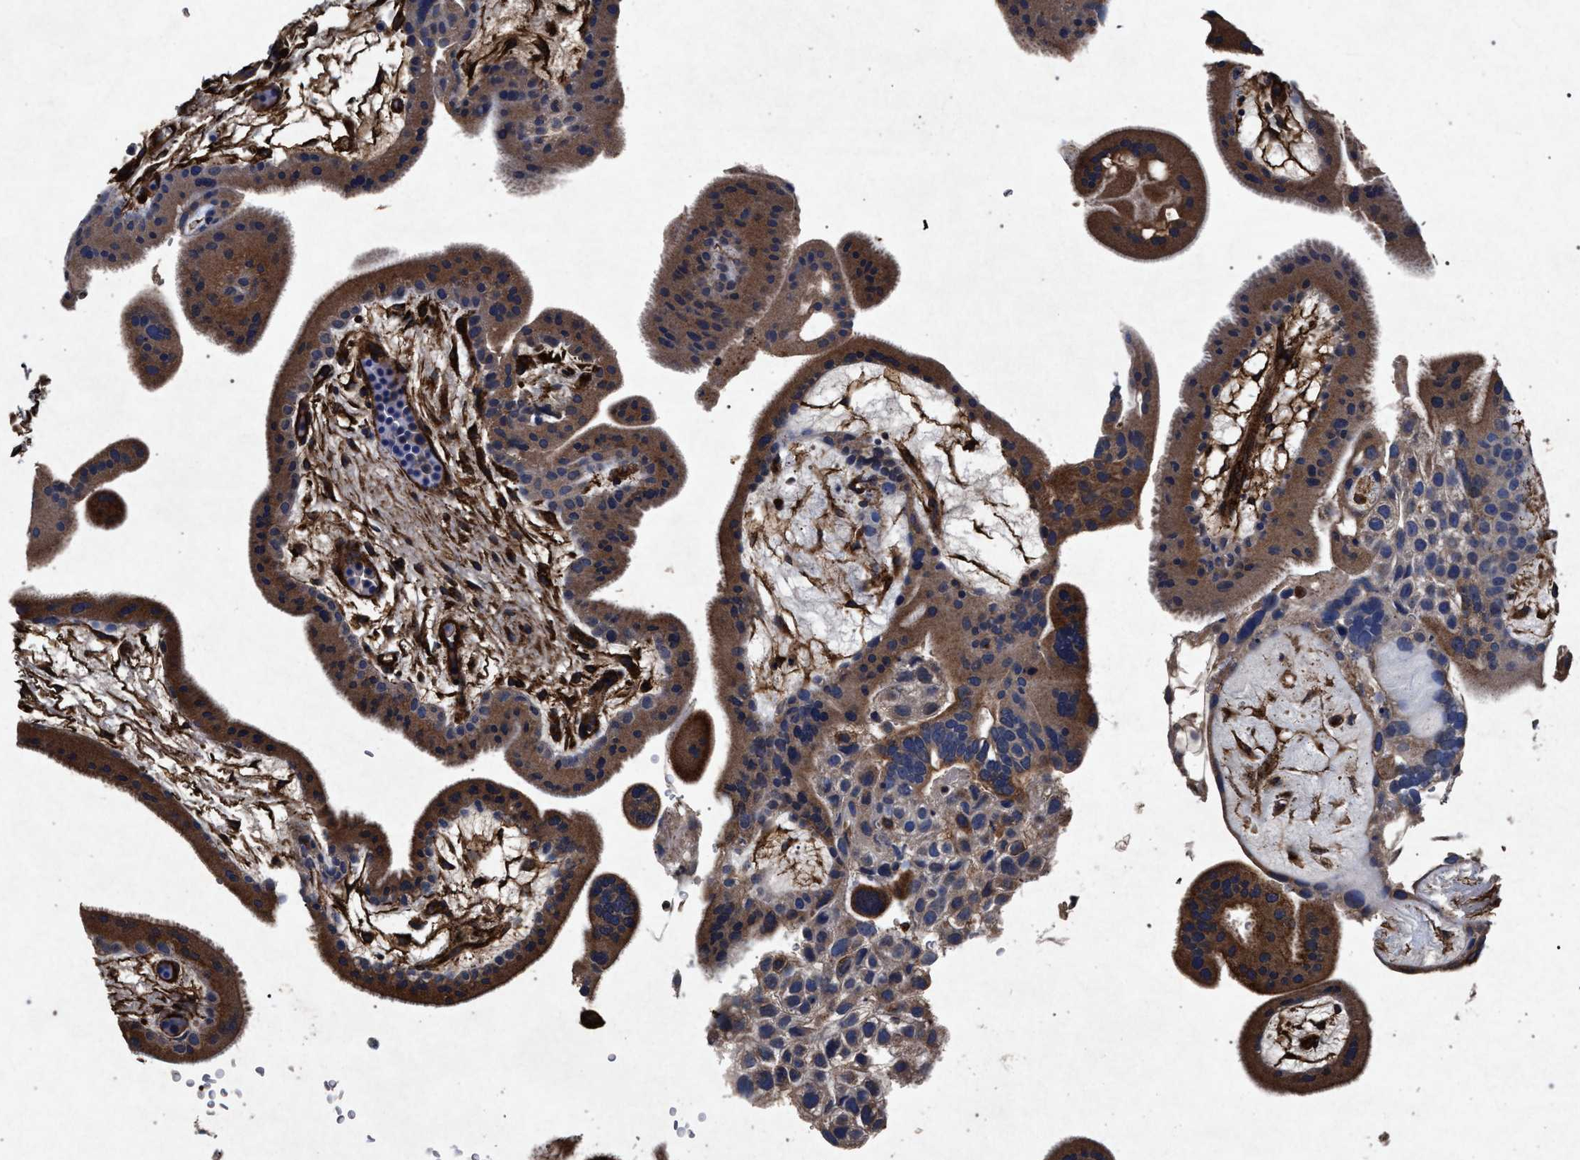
{"staining": {"intensity": "strong", "quantity": ">75%", "location": "cytoplasmic/membranous"}, "tissue": "placenta", "cell_type": "Decidual cells", "image_type": "normal", "snomed": [{"axis": "morphology", "description": "Normal tissue, NOS"}, {"axis": "topography", "description": "Placenta"}], "caption": "An IHC image of normal tissue is shown. Protein staining in brown highlights strong cytoplasmic/membranous positivity in placenta within decidual cells. Using DAB (brown) and hematoxylin (blue) stains, captured at high magnification using brightfield microscopy.", "gene": "MARCKS", "patient": {"sex": "female", "age": 19}}